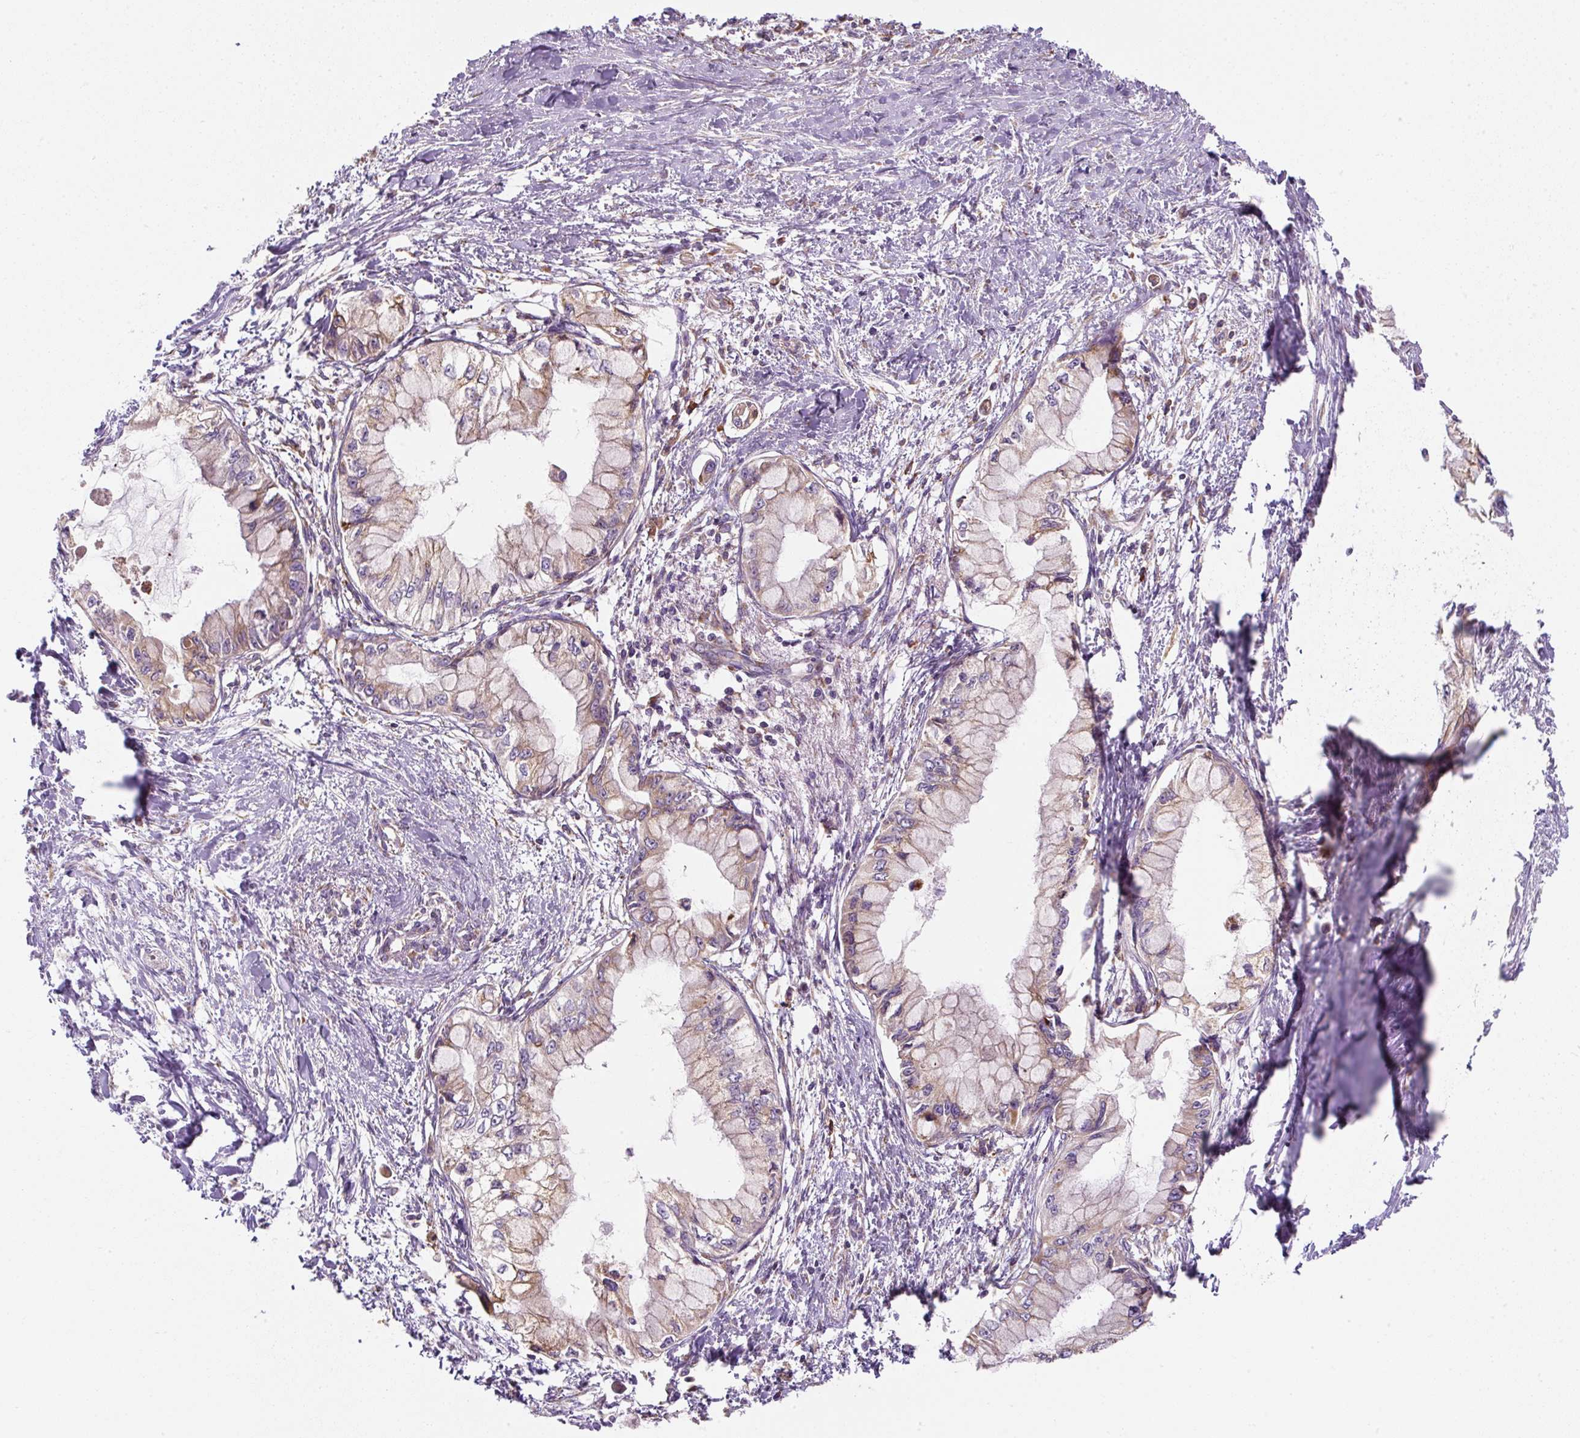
{"staining": {"intensity": "moderate", "quantity": "25%-75%", "location": "cytoplasmic/membranous"}, "tissue": "pancreatic cancer", "cell_type": "Tumor cells", "image_type": "cancer", "snomed": [{"axis": "morphology", "description": "Adenocarcinoma, NOS"}, {"axis": "topography", "description": "Pancreas"}], "caption": "Protein analysis of pancreatic cancer (adenocarcinoma) tissue shows moderate cytoplasmic/membranous positivity in about 25%-75% of tumor cells. The staining was performed using DAB (3,3'-diaminobenzidine) to visualize the protein expression in brown, while the nuclei were stained in blue with hematoxylin (Magnification: 20x).", "gene": "PRKCSH", "patient": {"sex": "male", "age": 48}}